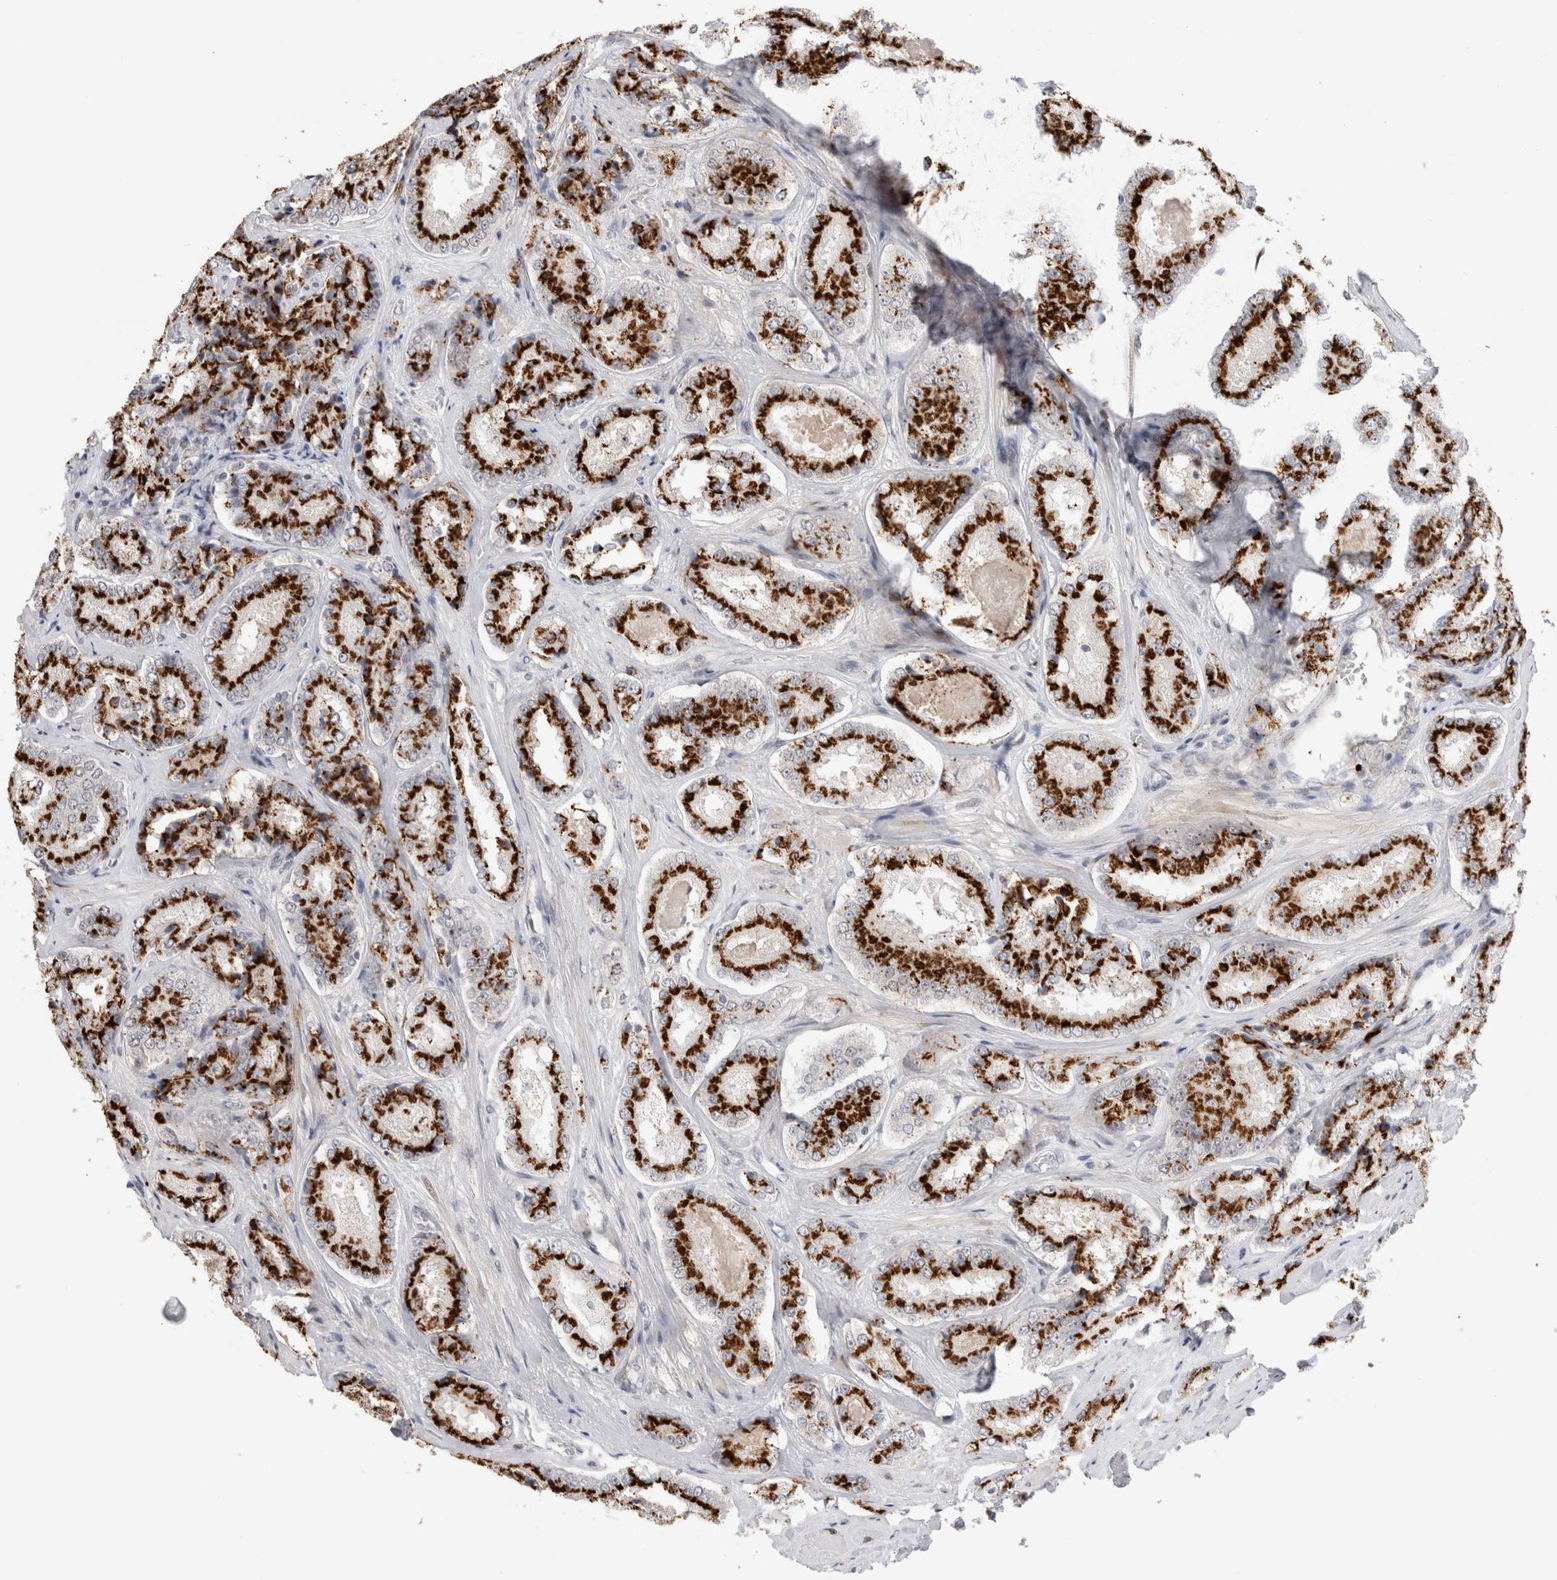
{"staining": {"intensity": "strong", "quantity": ">75%", "location": "cytoplasmic/membranous"}, "tissue": "prostate cancer", "cell_type": "Tumor cells", "image_type": "cancer", "snomed": [{"axis": "morphology", "description": "Adenocarcinoma, High grade"}, {"axis": "topography", "description": "Prostate"}], "caption": "Prostate adenocarcinoma (high-grade) tissue exhibits strong cytoplasmic/membranous staining in about >75% of tumor cells, visualized by immunohistochemistry.", "gene": "VPS28", "patient": {"sex": "male", "age": 65}}